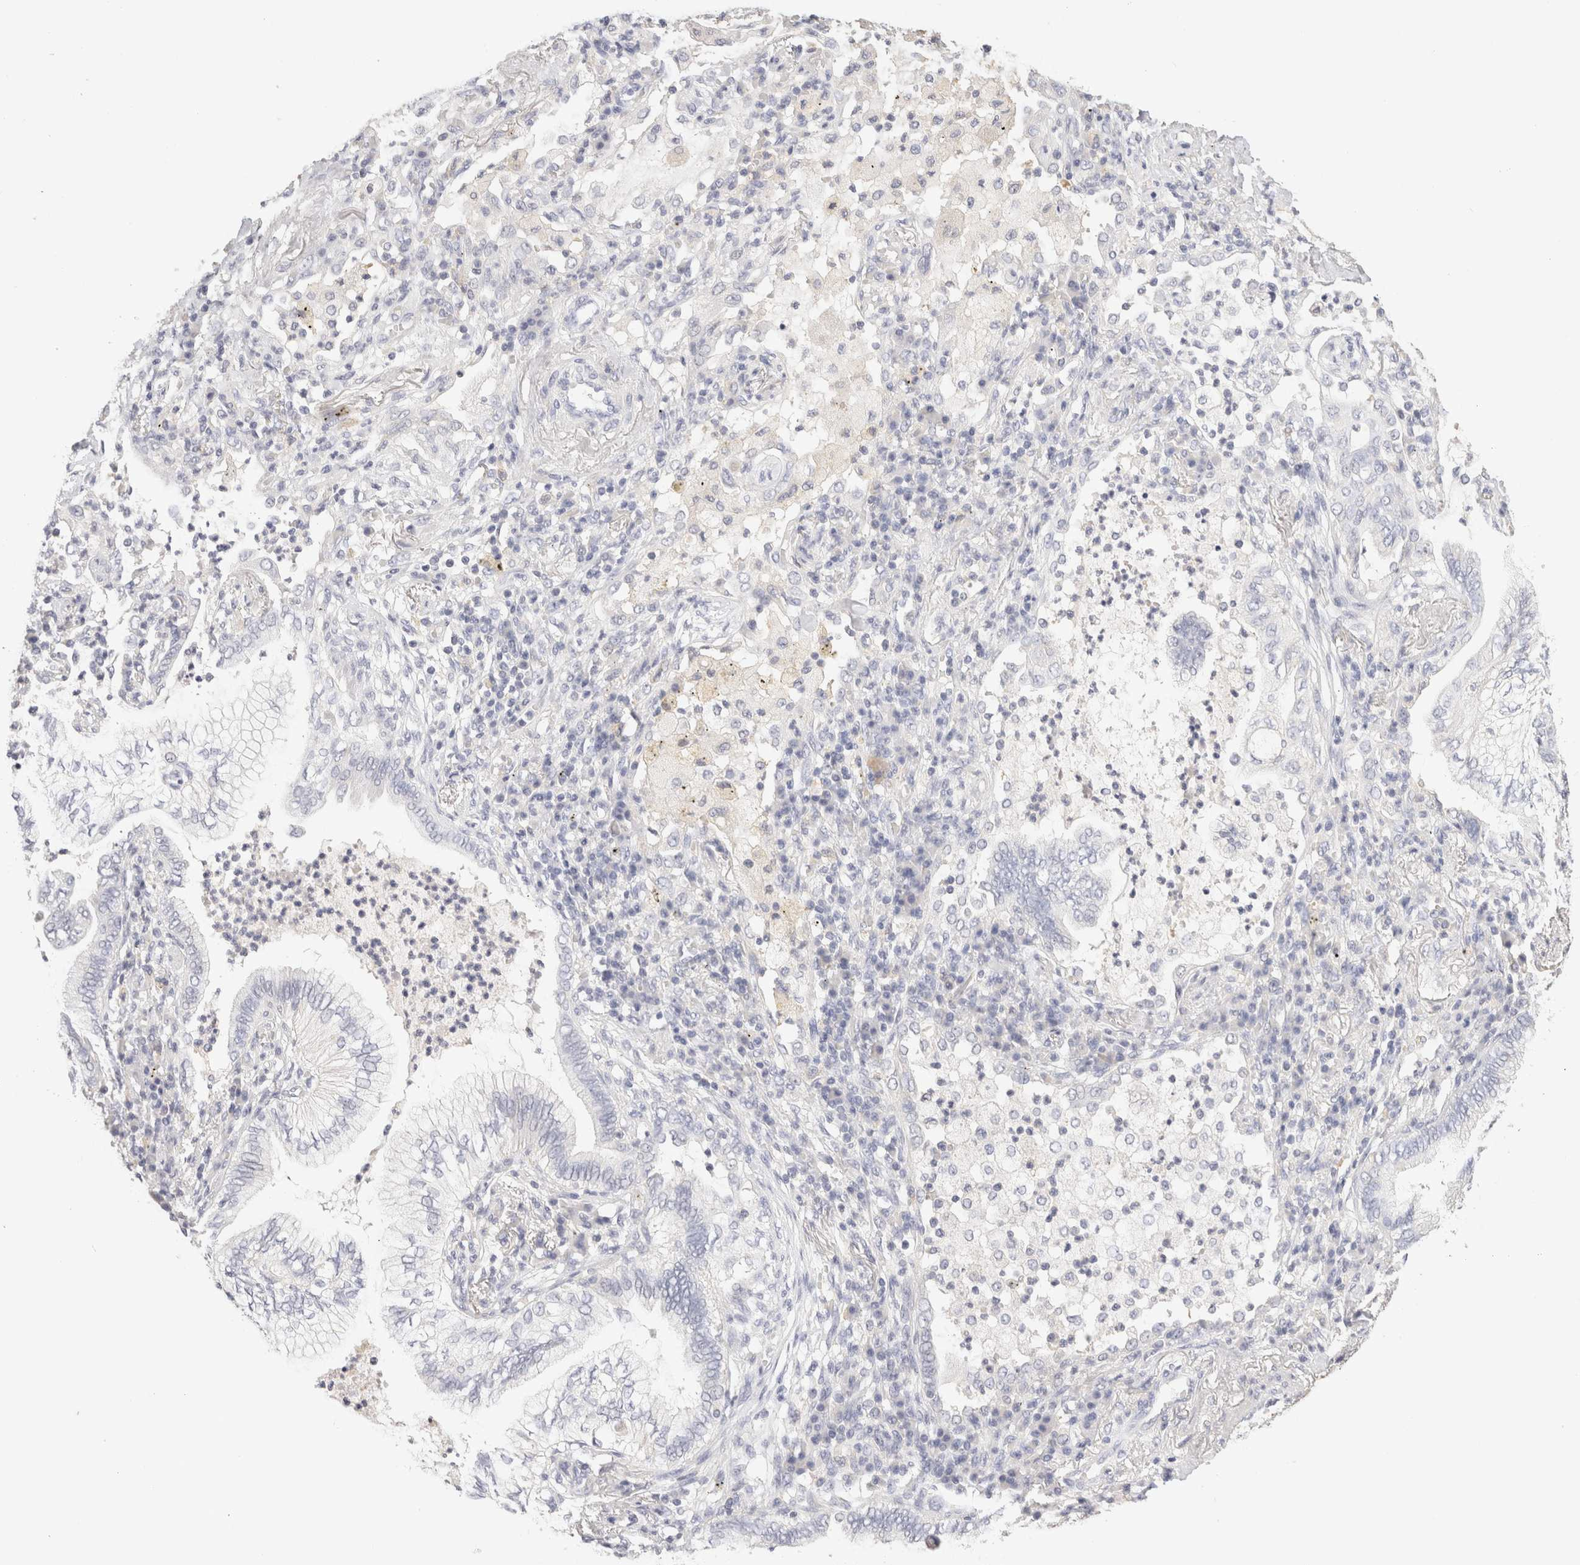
{"staining": {"intensity": "negative", "quantity": "none", "location": "none"}, "tissue": "lung cancer", "cell_type": "Tumor cells", "image_type": "cancer", "snomed": [{"axis": "morphology", "description": "Normal tissue, NOS"}, {"axis": "morphology", "description": "Adenocarcinoma, NOS"}, {"axis": "topography", "description": "Bronchus"}, {"axis": "topography", "description": "Lung"}], "caption": "DAB immunohistochemical staining of lung cancer (adenocarcinoma) shows no significant positivity in tumor cells.", "gene": "SCGB2A2", "patient": {"sex": "female", "age": 70}}